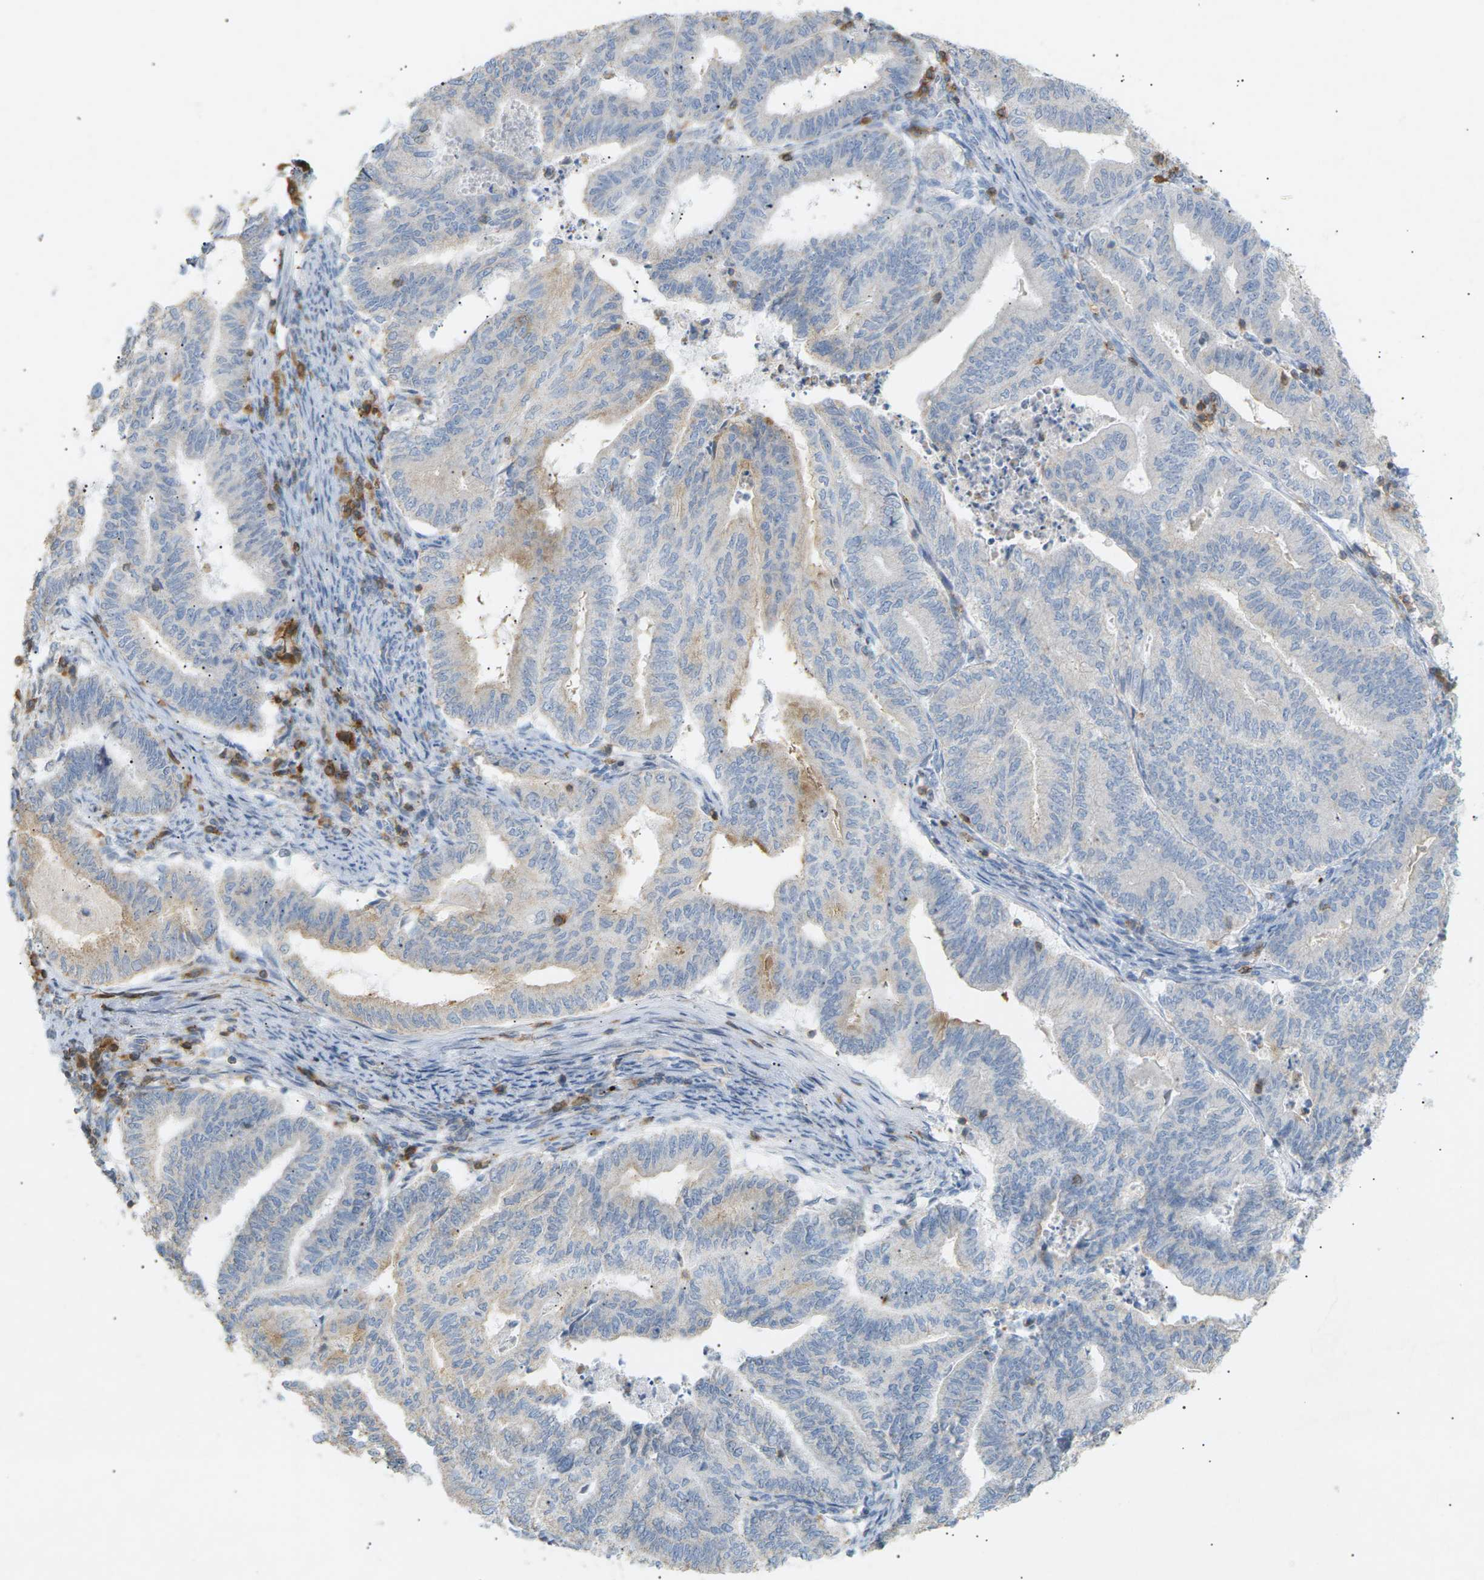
{"staining": {"intensity": "weak", "quantity": "<25%", "location": "cytoplasmic/membranous"}, "tissue": "endometrial cancer", "cell_type": "Tumor cells", "image_type": "cancer", "snomed": [{"axis": "morphology", "description": "Adenocarcinoma, NOS"}, {"axis": "topography", "description": "Endometrium"}], "caption": "An IHC image of endometrial cancer is shown. There is no staining in tumor cells of endometrial cancer. The staining was performed using DAB (3,3'-diaminobenzidine) to visualize the protein expression in brown, while the nuclei were stained in blue with hematoxylin (Magnification: 20x).", "gene": "LIME1", "patient": {"sex": "female", "age": 79}}